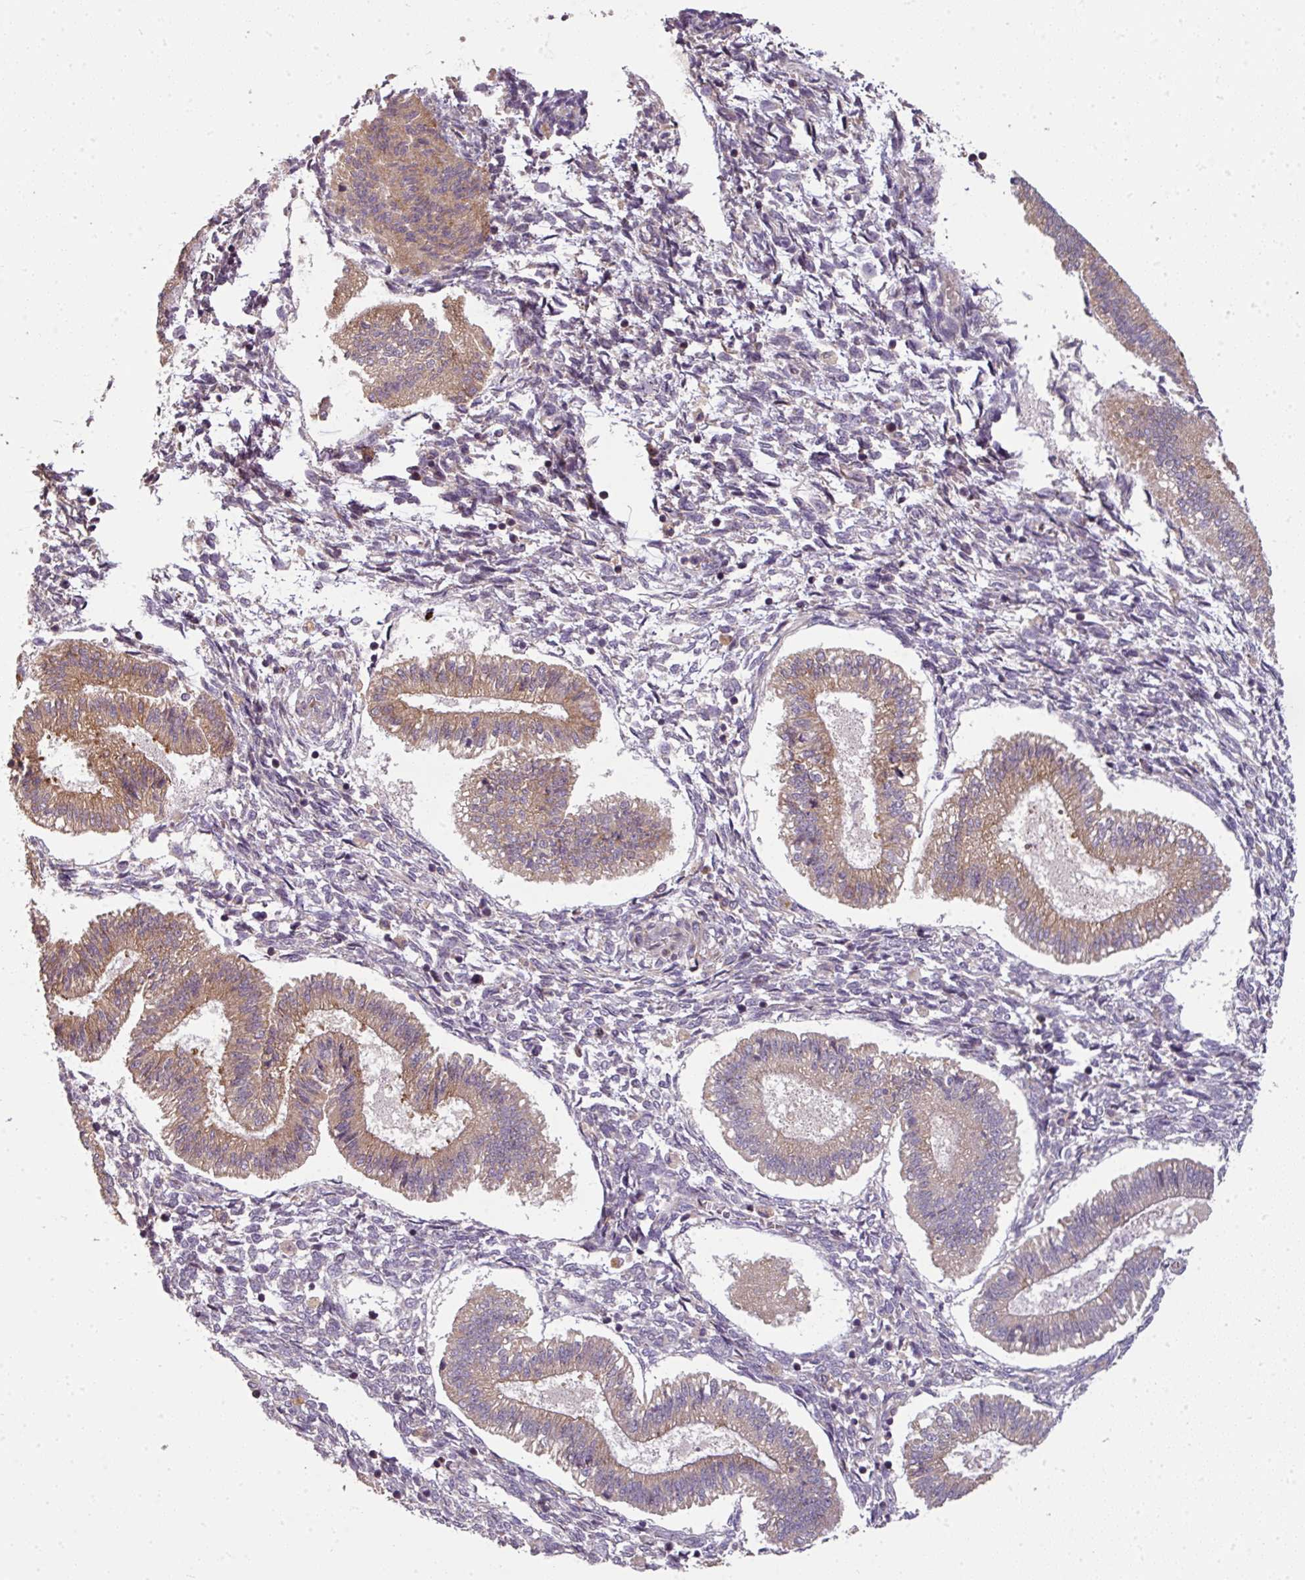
{"staining": {"intensity": "negative", "quantity": "none", "location": "none"}, "tissue": "endometrium", "cell_type": "Cells in endometrial stroma", "image_type": "normal", "snomed": [{"axis": "morphology", "description": "Normal tissue, NOS"}, {"axis": "topography", "description": "Endometrium"}], "caption": "Immunohistochemistry (IHC) image of benign human endometrium stained for a protein (brown), which reveals no staining in cells in endometrial stroma.", "gene": "SPCS3", "patient": {"sex": "female", "age": 25}}